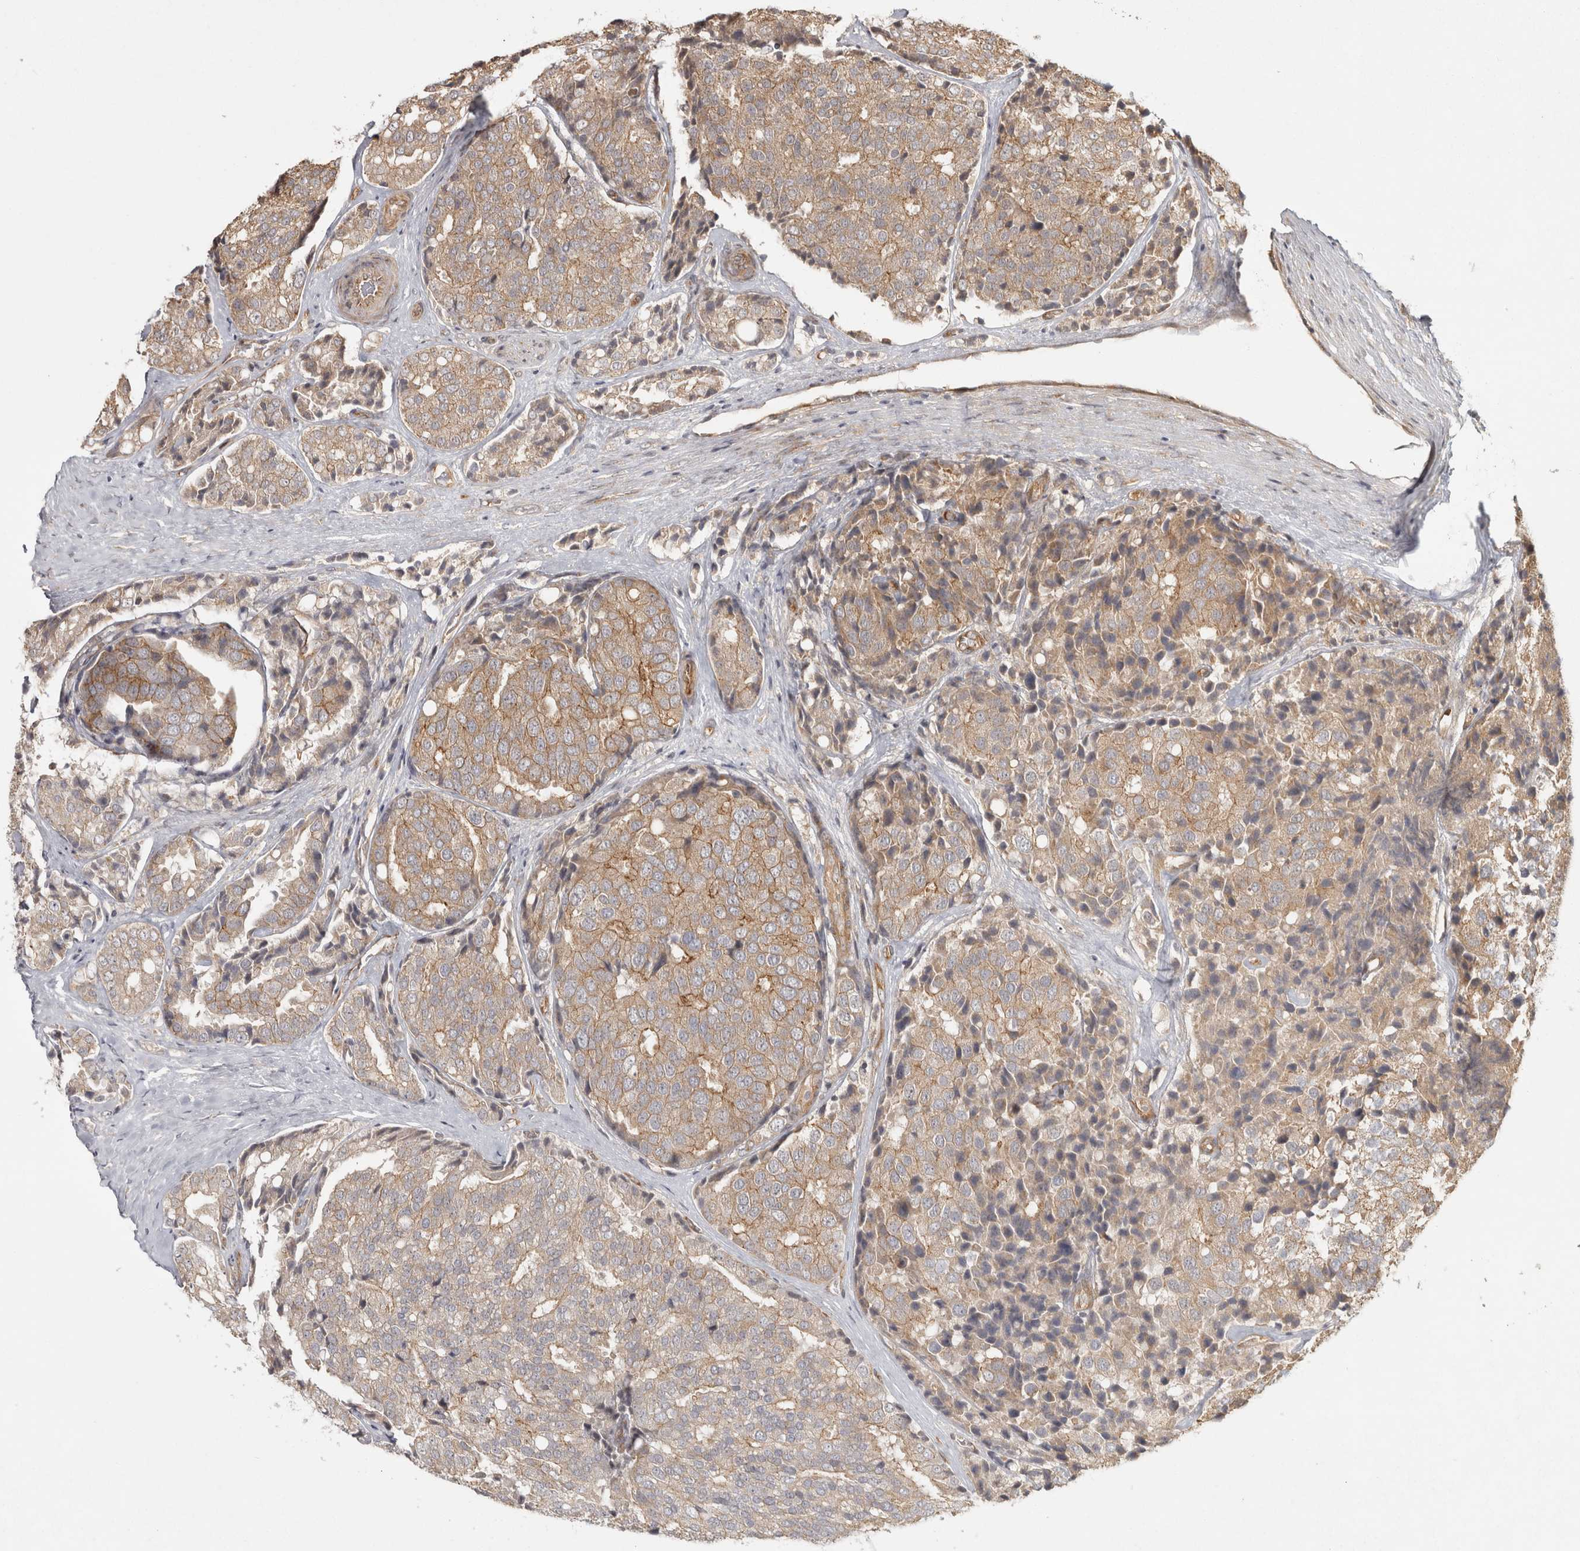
{"staining": {"intensity": "moderate", "quantity": "<25%", "location": "cytoplasmic/membranous"}, "tissue": "prostate cancer", "cell_type": "Tumor cells", "image_type": "cancer", "snomed": [{"axis": "morphology", "description": "Adenocarcinoma, High grade"}, {"axis": "topography", "description": "Prostate"}], "caption": "This is an image of immunohistochemistry (IHC) staining of prostate cancer (high-grade adenocarcinoma), which shows moderate expression in the cytoplasmic/membranous of tumor cells.", "gene": "CAMSAP2", "patient": {"sex": "male", "age": 50}}